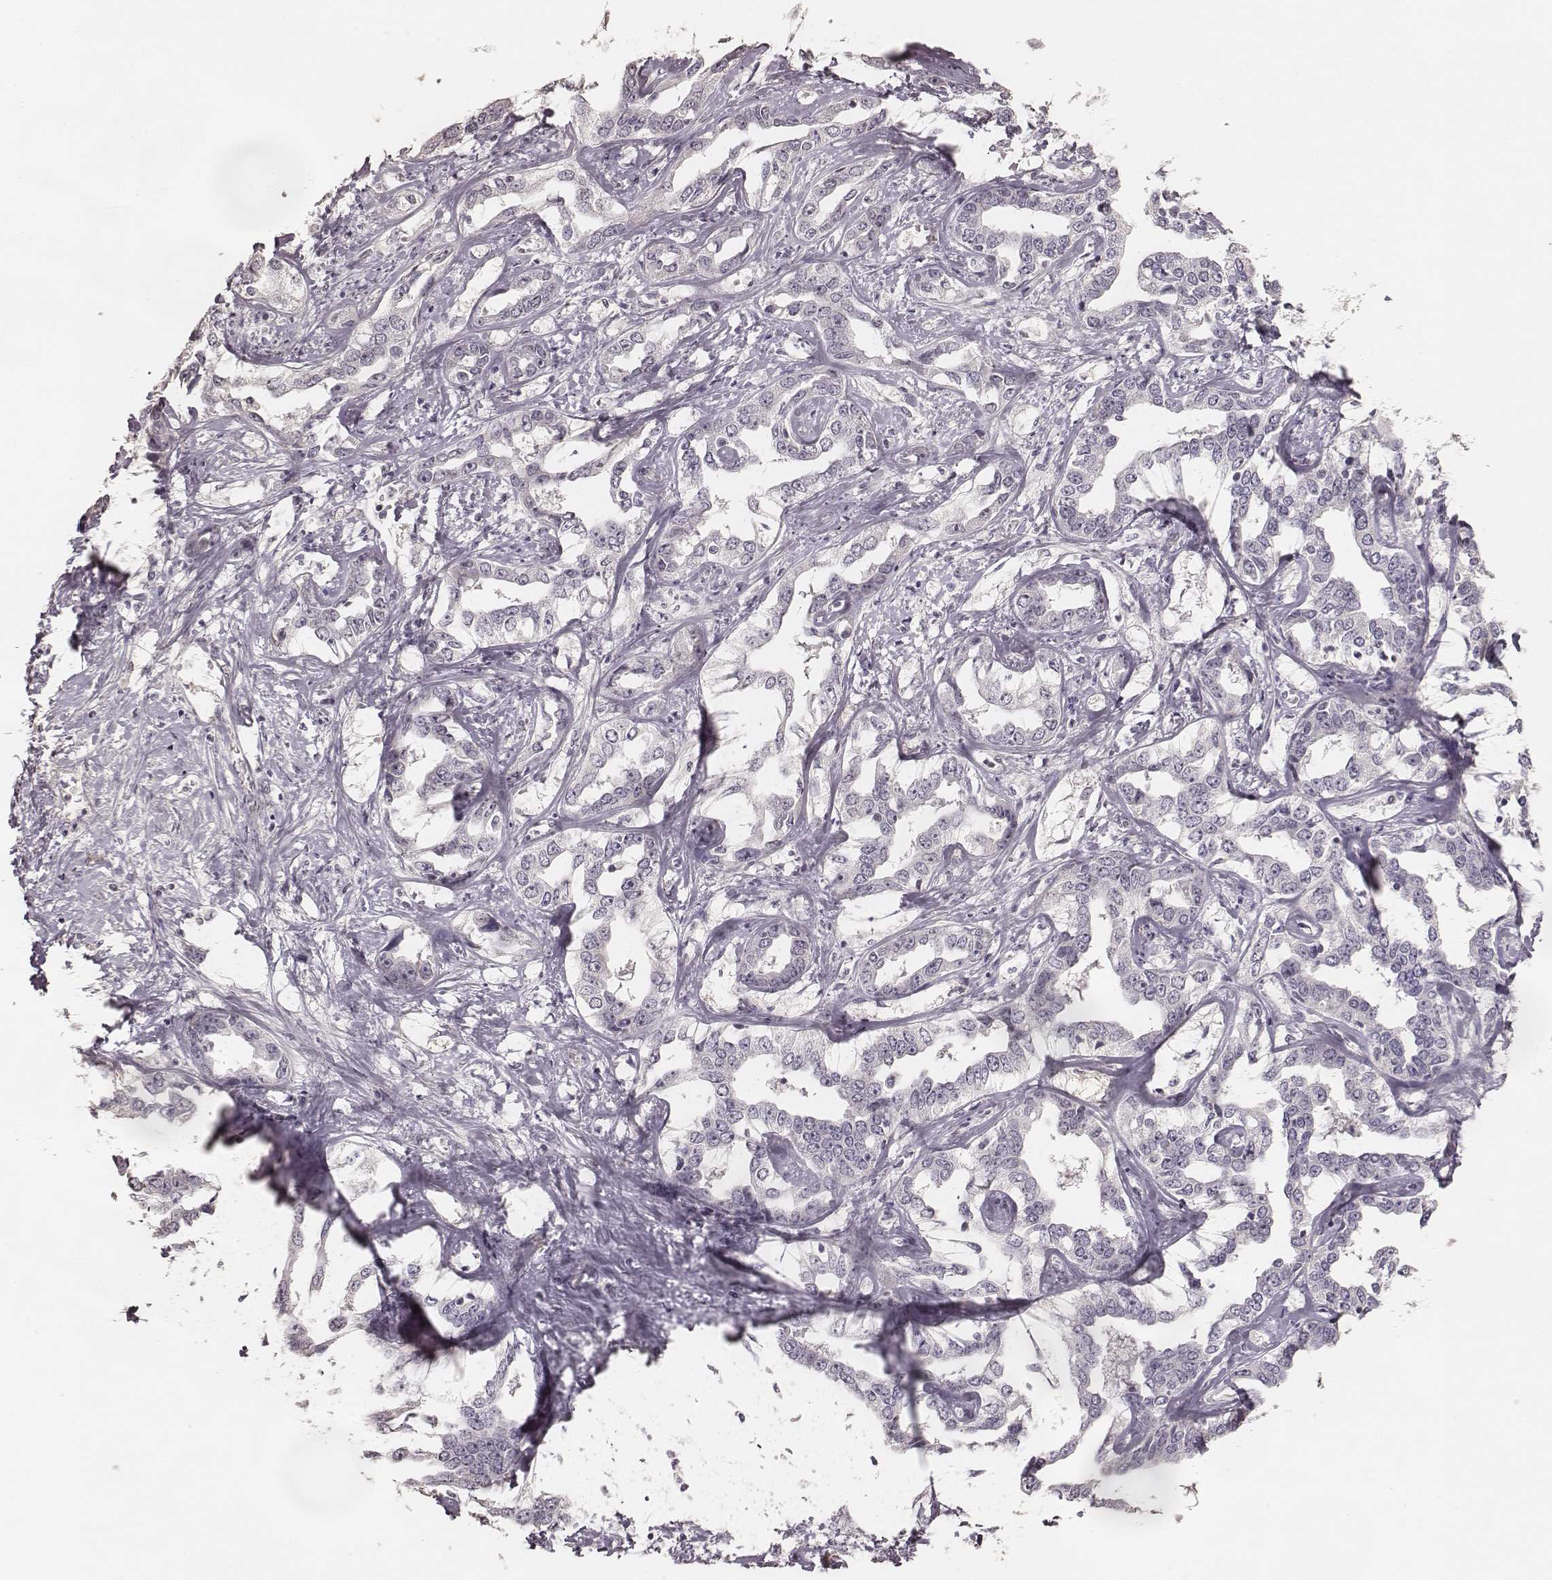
{"staining": {"intensity": "negative", "quantity": "none", "location": "none"}, "tissue": "liver cancer", "cell_type": "Tumor cells", "image_type": "cancer", "snomed": [{"axis": "morphology", "description": "Cholangiocarcinoma"}, {"axis": "topography", "description": "Liver"}], "caption": "Immunohistochemical staining of cholangiocarcinoma (liver) shows no significant positivity in tumor cells.", "gene": "LY6K", "patient": {"sex": "male", "age": 59}}